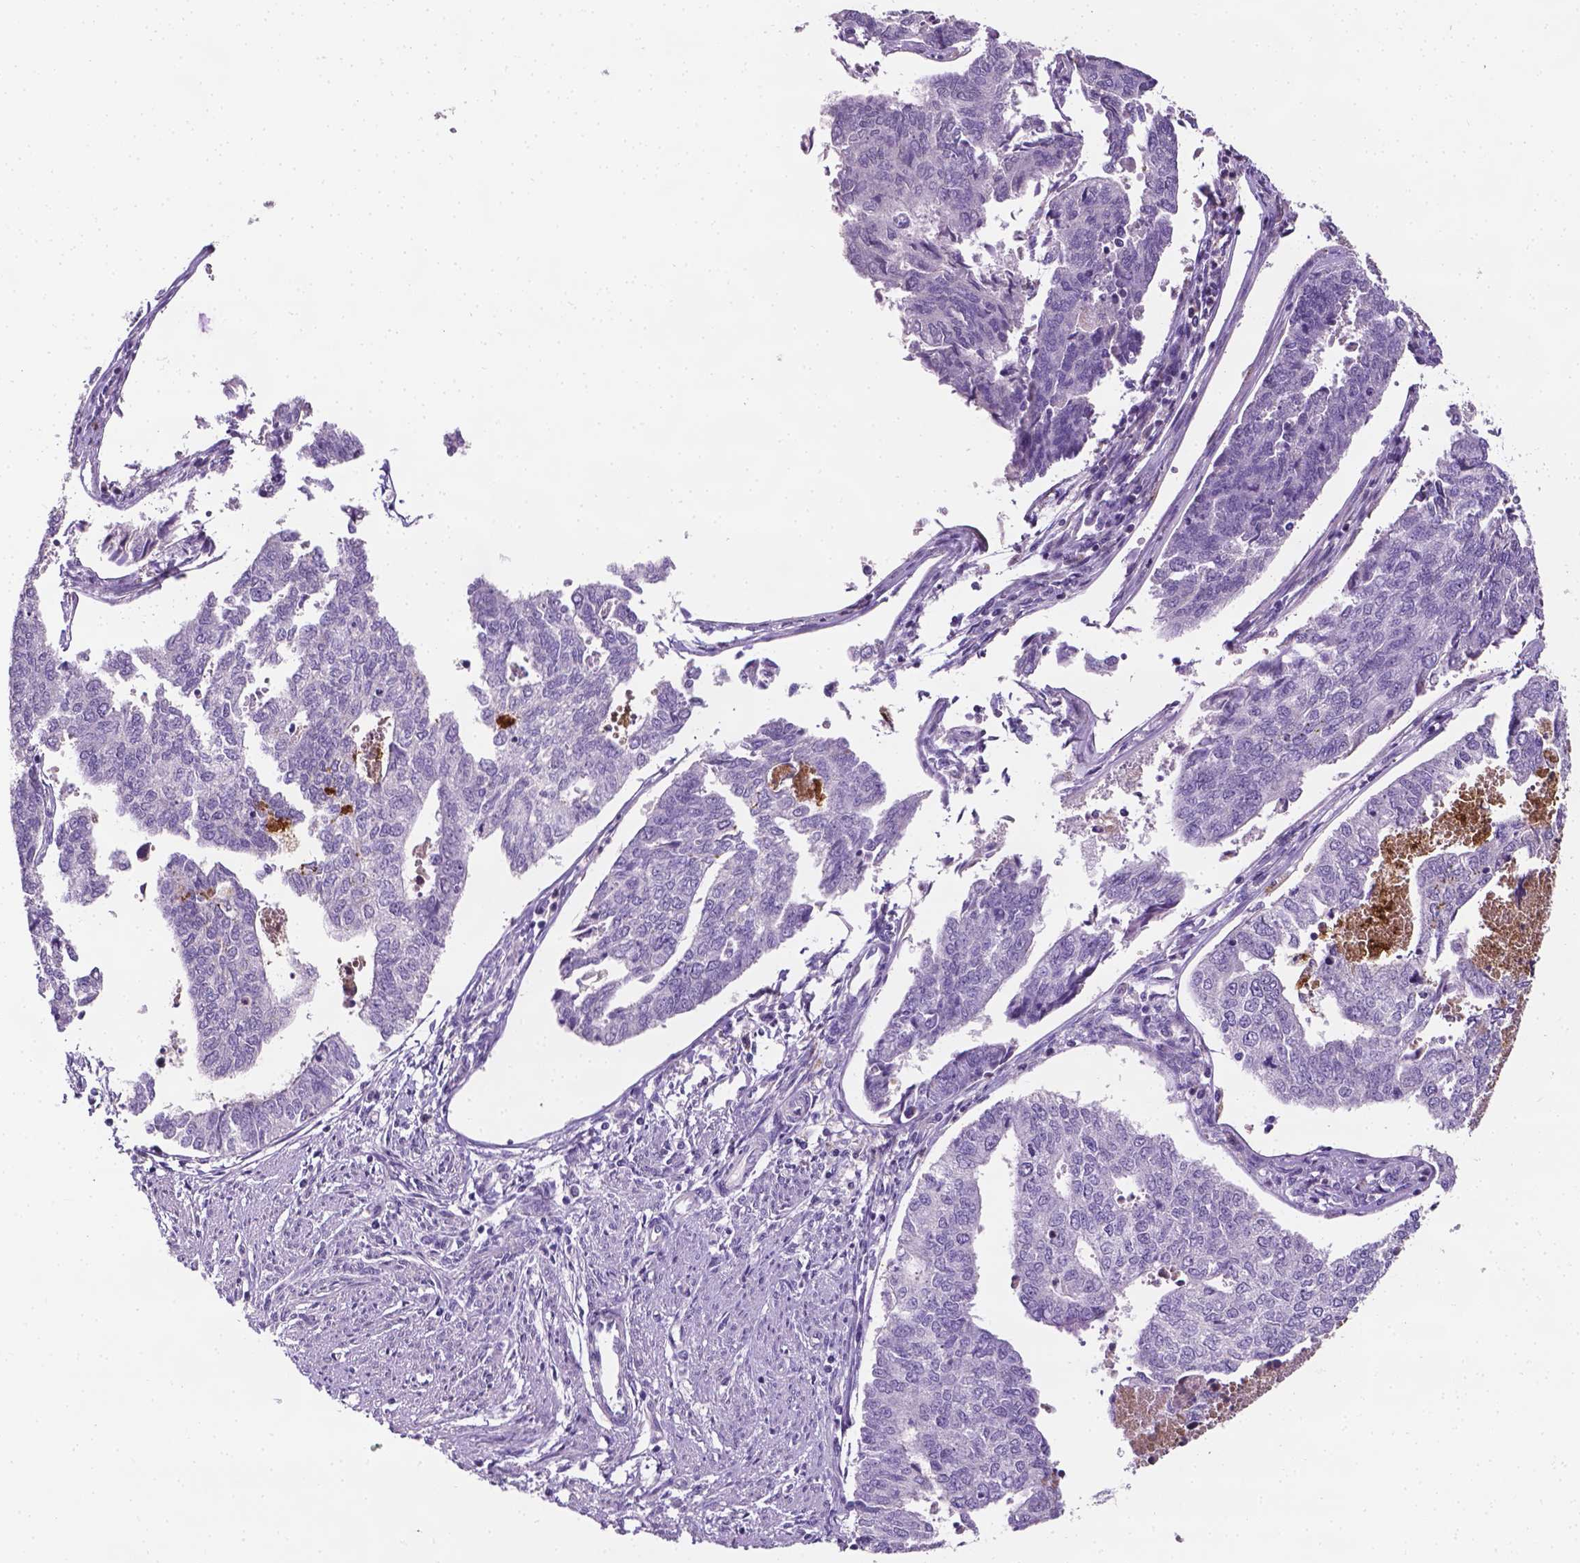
{"staining": {"intensity": "negative", "quantity": "none", "location": "none"}, "tissue": "endometrial cancer", "cell_type": "Tumor cells", "image_type": "cancer", "snomed": [{"axis": "morphology", "description": "Adenocarcinoma, NOS"}, {"axis": "topography", "description": "Endometrium"}], "caption": "Human endometrial adenocarcinoma stained for a protein using immunohistochemistry displays no staining in tumor cells.", "gene": "APOE", "patient": {"sex": "female", "age": 73}}